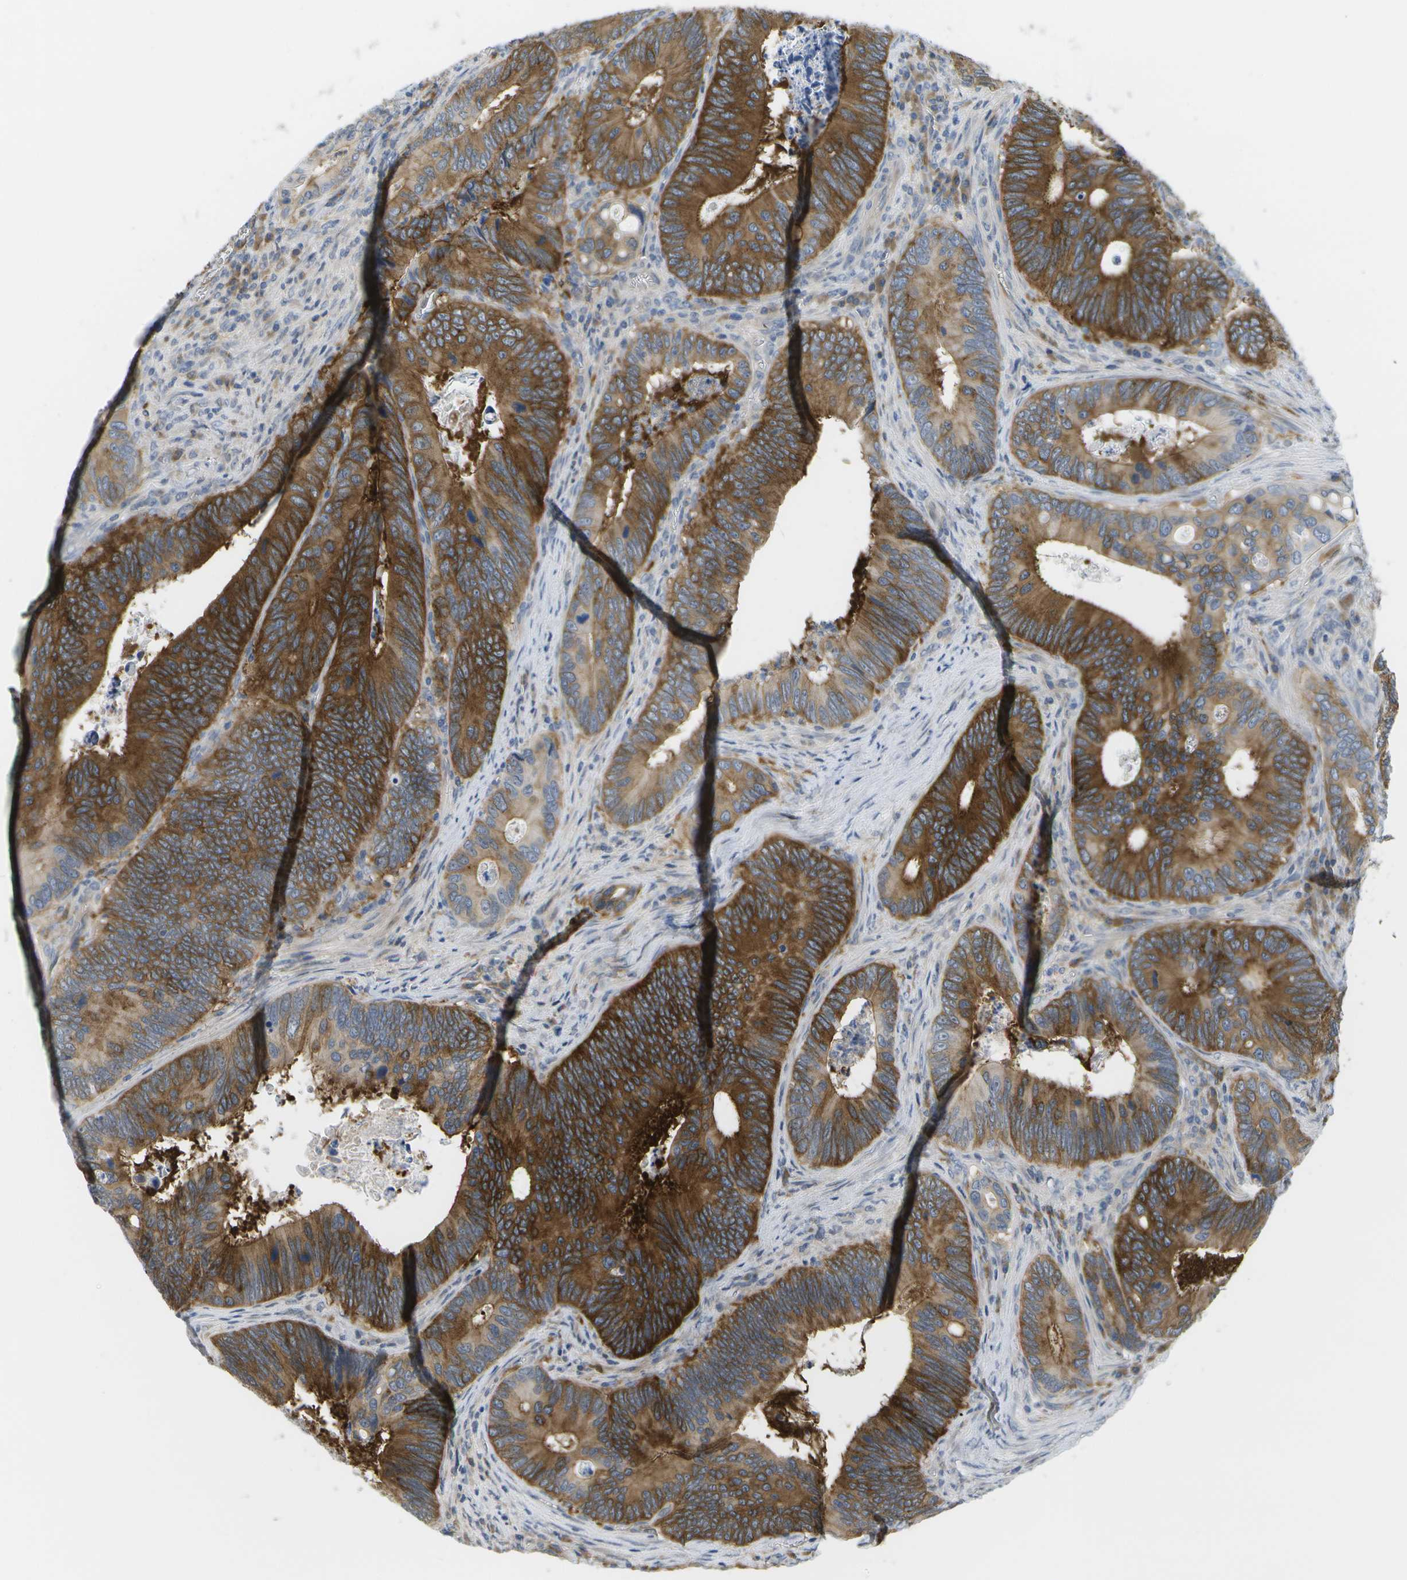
{"staining": {"intensity": "strong", "quantity": ">75%", "location": "cytoplasmic/membranous"}, "tissue": "colorectal cancer", "cell_type": "Tumor cells", "image_type": "cancer", "snomed": [{"axis": "morphology", "description": "Inflammation, NOS"}, {"axis": "morphology", "description": "Adenocarcinoma, NOS"}, {"axis": "topography", "description": "Colon"}], "caption": "Human adenocarcinoma (colorectal) stained with a brown dye demonstrates strong cytoplasmic/membranous positive positivity in about >75% of tumor cells.", "gene": "MARCHF8", "patient": {"sex": "male", "age": 72}}